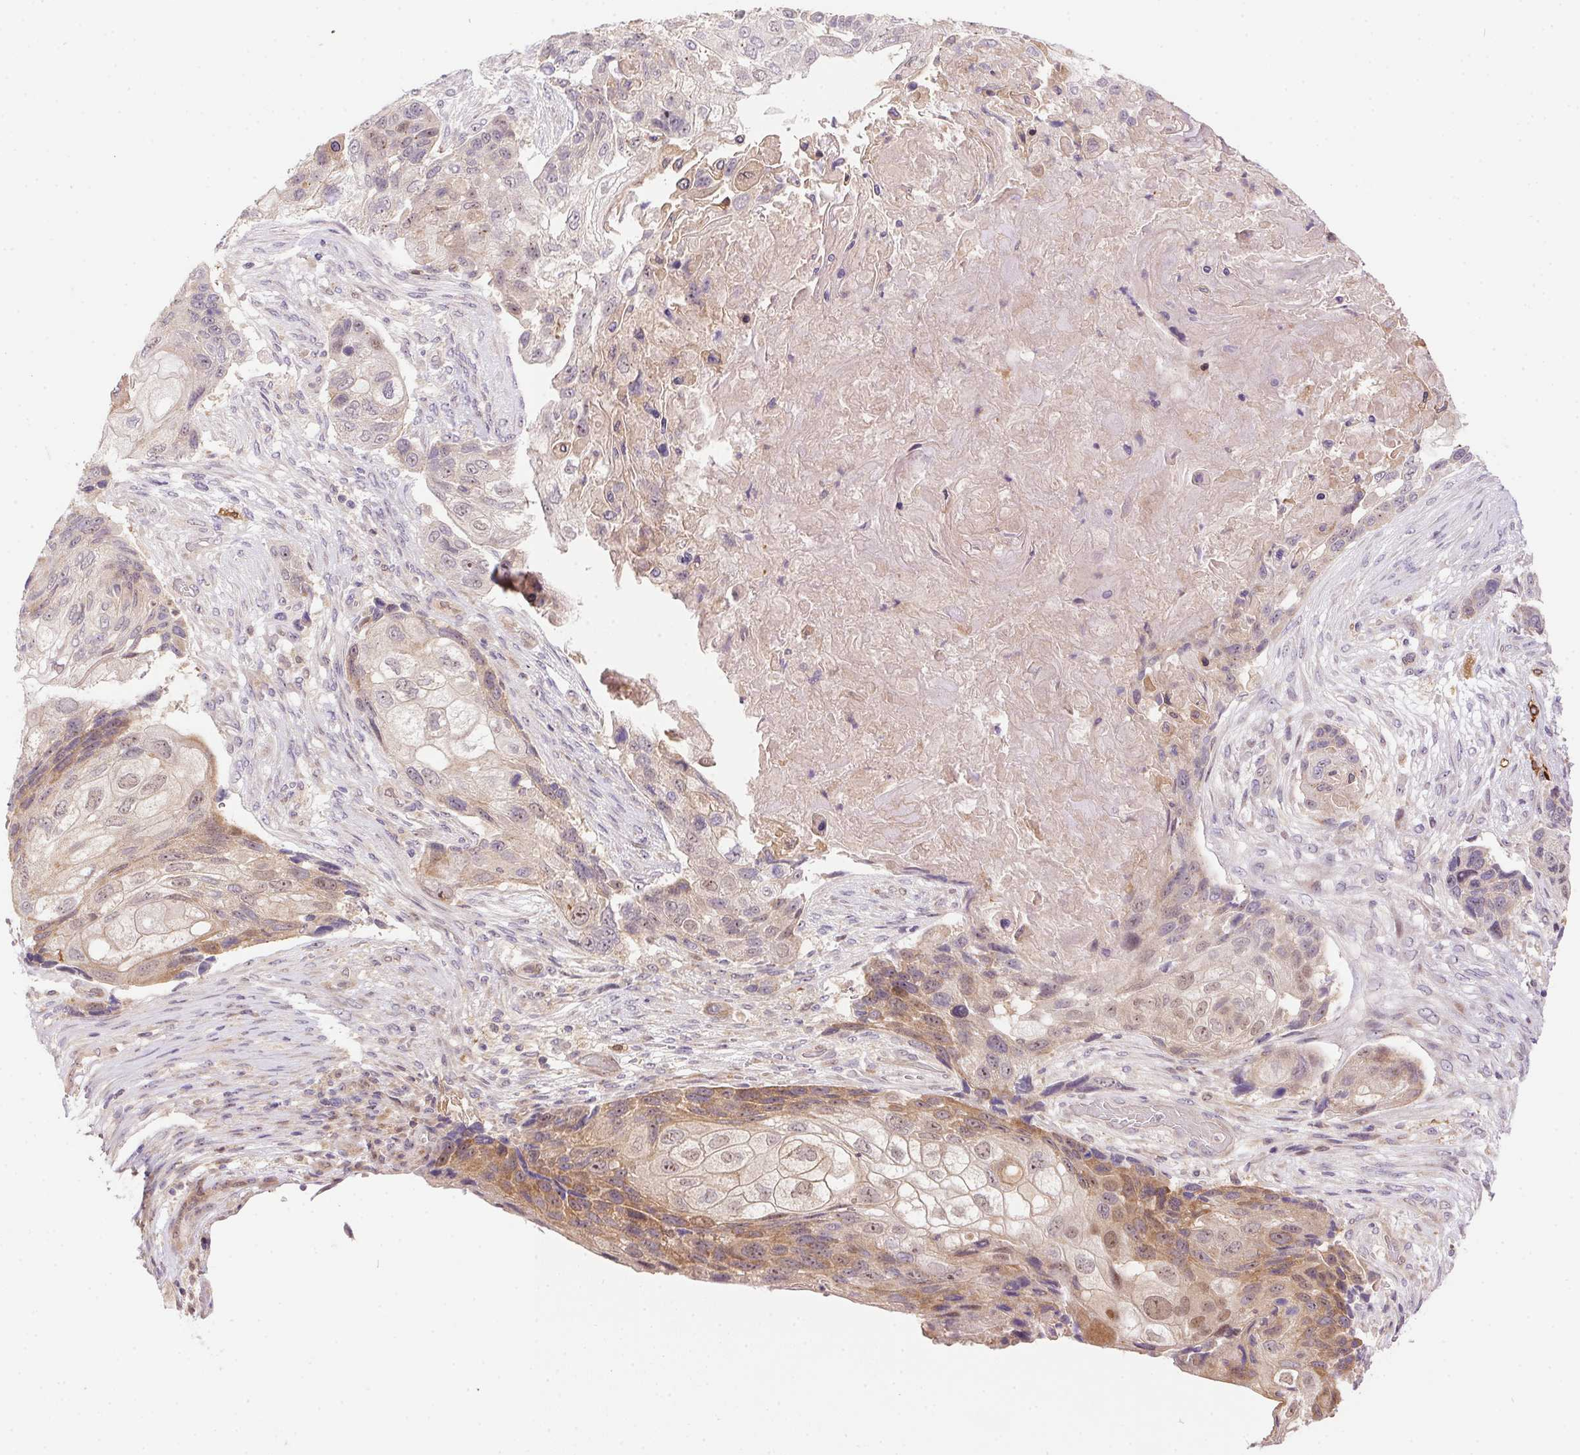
{"staining": {"intensity": "weak", "quantity": "25%-75%", "location": "cytoplasmic/membranous,nuclear"}, "tissue": "lung cancer", "cell_type": "Tumor cells", "image_type": "cancer", "snomed": [{"axis": "morphology", "description": "Squamous cell carcinoma, NOS"}, {"axis": "topography", "description": "Lung"}], "caption": "Weak cytoplasmic/membranous and nuclear staining for a protein is identified in about 25%-75% of tumor cells of lung cancer (squamous cell carcinoma) using immunohistochemistry.", "gene": "NUDT16", "patient": {"sex": "male", "age": 69}}